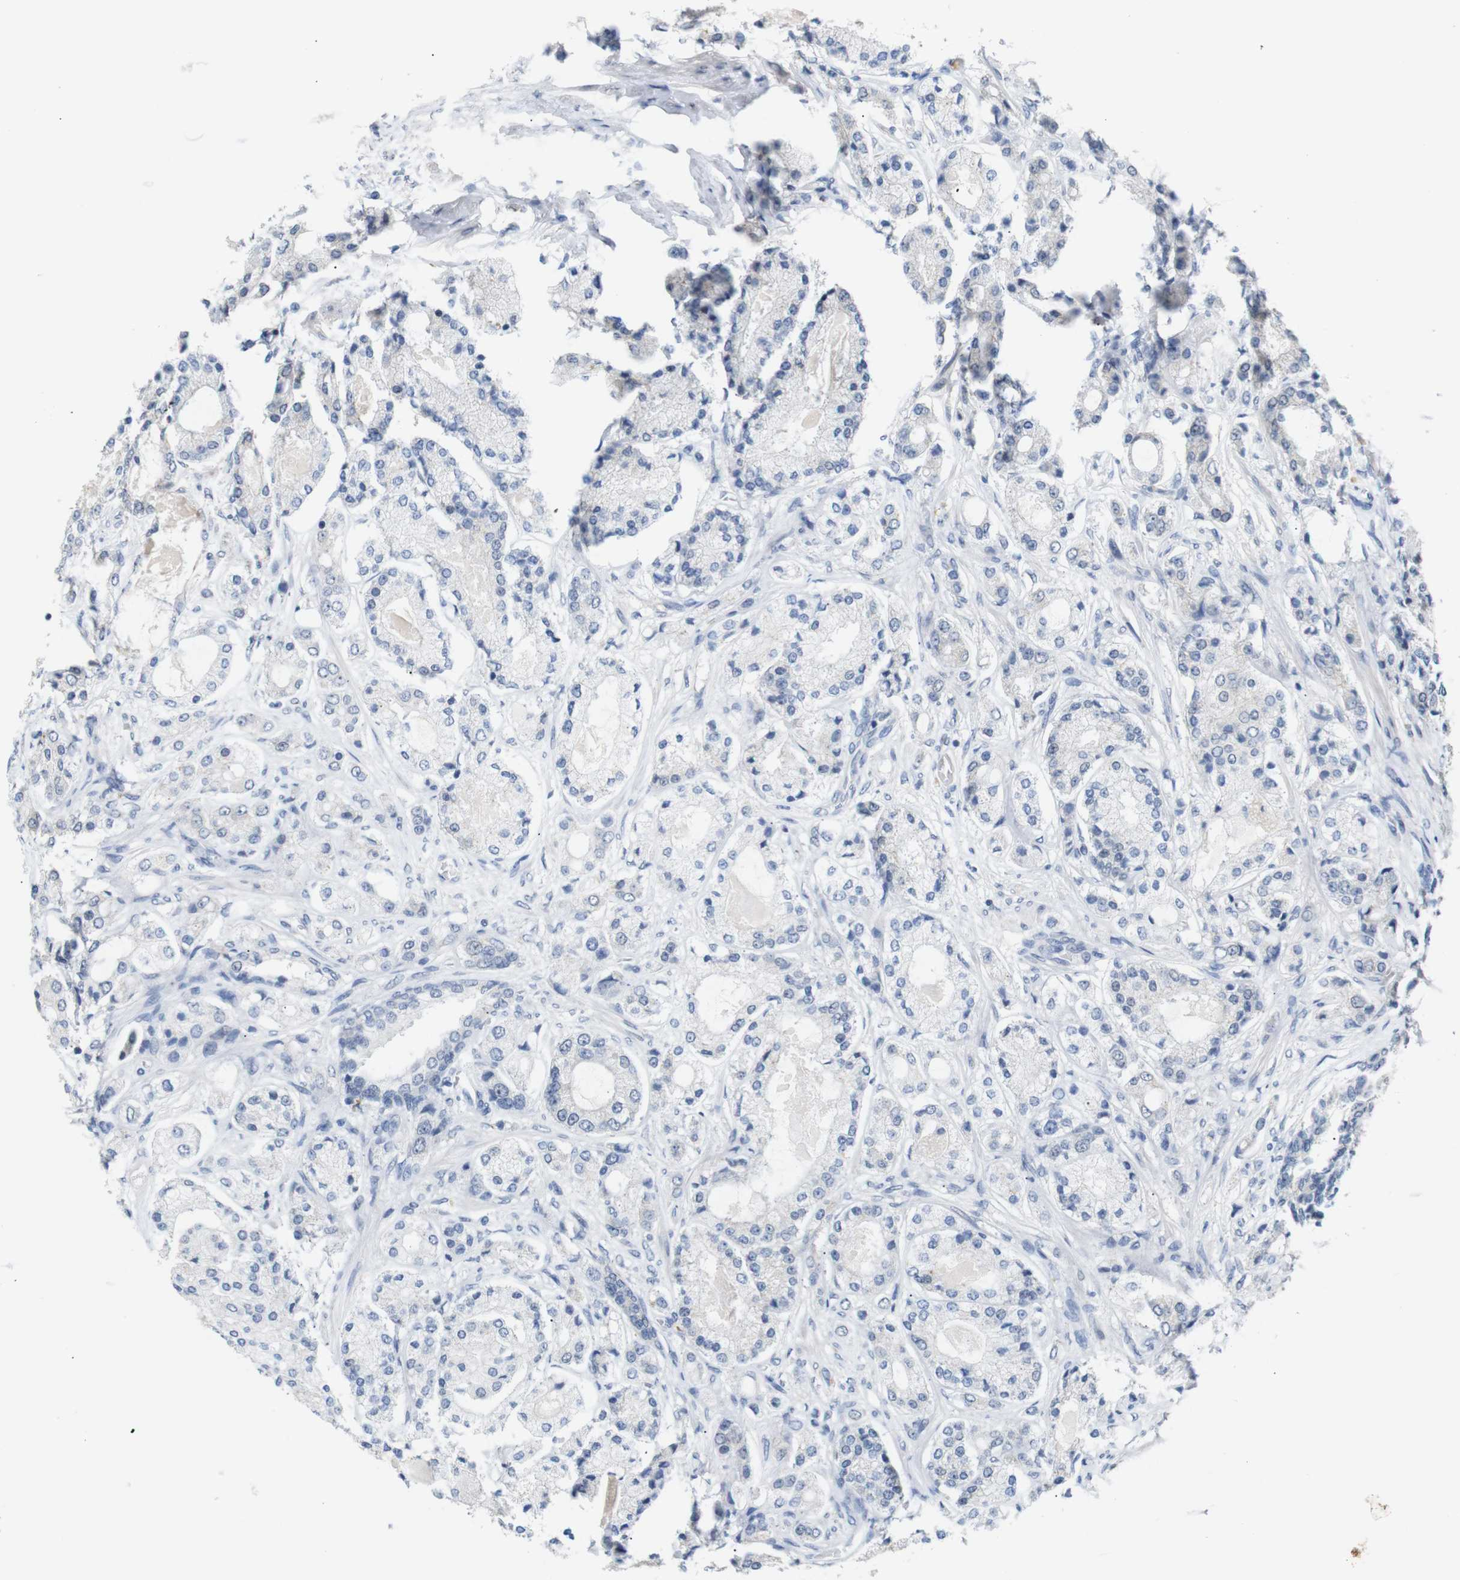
{"staining": {"intensity": "negative", "quantity": "none", "location": "none"}, "tissue": "prostate cancer", "cell_type": "Tumor cells", "image_type": "cancer", "snomed": [{"axis": "morphology", "description": "Adenocarcinoma, High grade"}, {"axis": "topography", "description": "Prostate"}], "caption": "Image shows no significant protein positivity in tumor cells of prostate cancer. (DAB (3,3'-diaminobenzidine) IHC visualized using brightfield microscopy, high magnification).", "gene": "GPR158", "patient": {"sex": "male", "age": 65}}